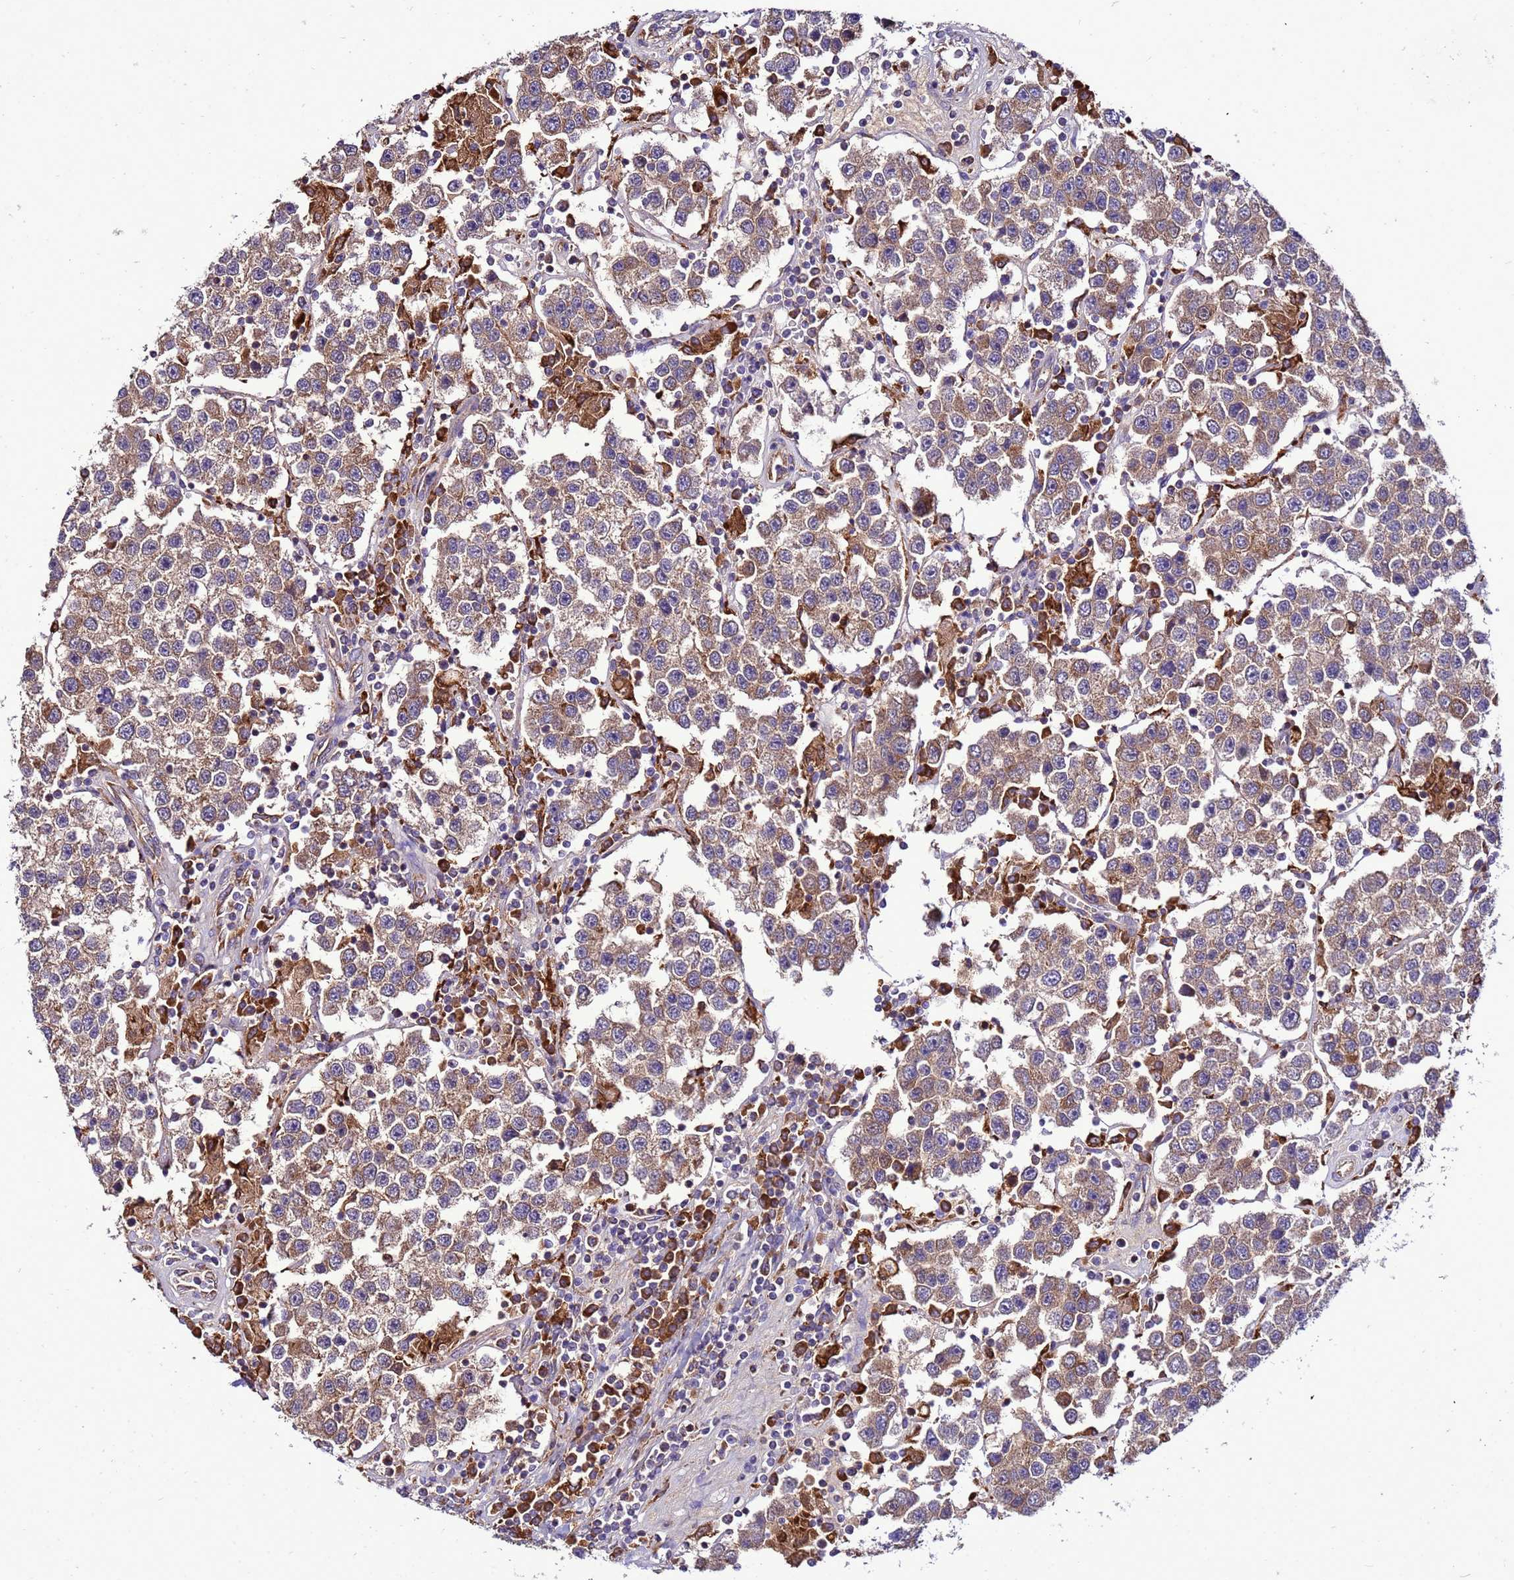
{"staining": {"intensity": "moderate", "quantity": "25%-75%", "location": "cytoplasmic/membranous"}, "tissue": "testis cancer", "cell_type": "Tumor cells", "image_type": "cancer", "snomed": [{"axis": "morphology", "description": "Seminoma, NOS"}, {"axis": "topography", "description": "Testis"}], "caption": "Moderate cytoplasmic/membranous protein staining is identified in approximately 25%-75% of tumor cells in testis cancer (seminoma).", "gene": "ANTKMT", "patient": {"sex": "male", "age": 37}}